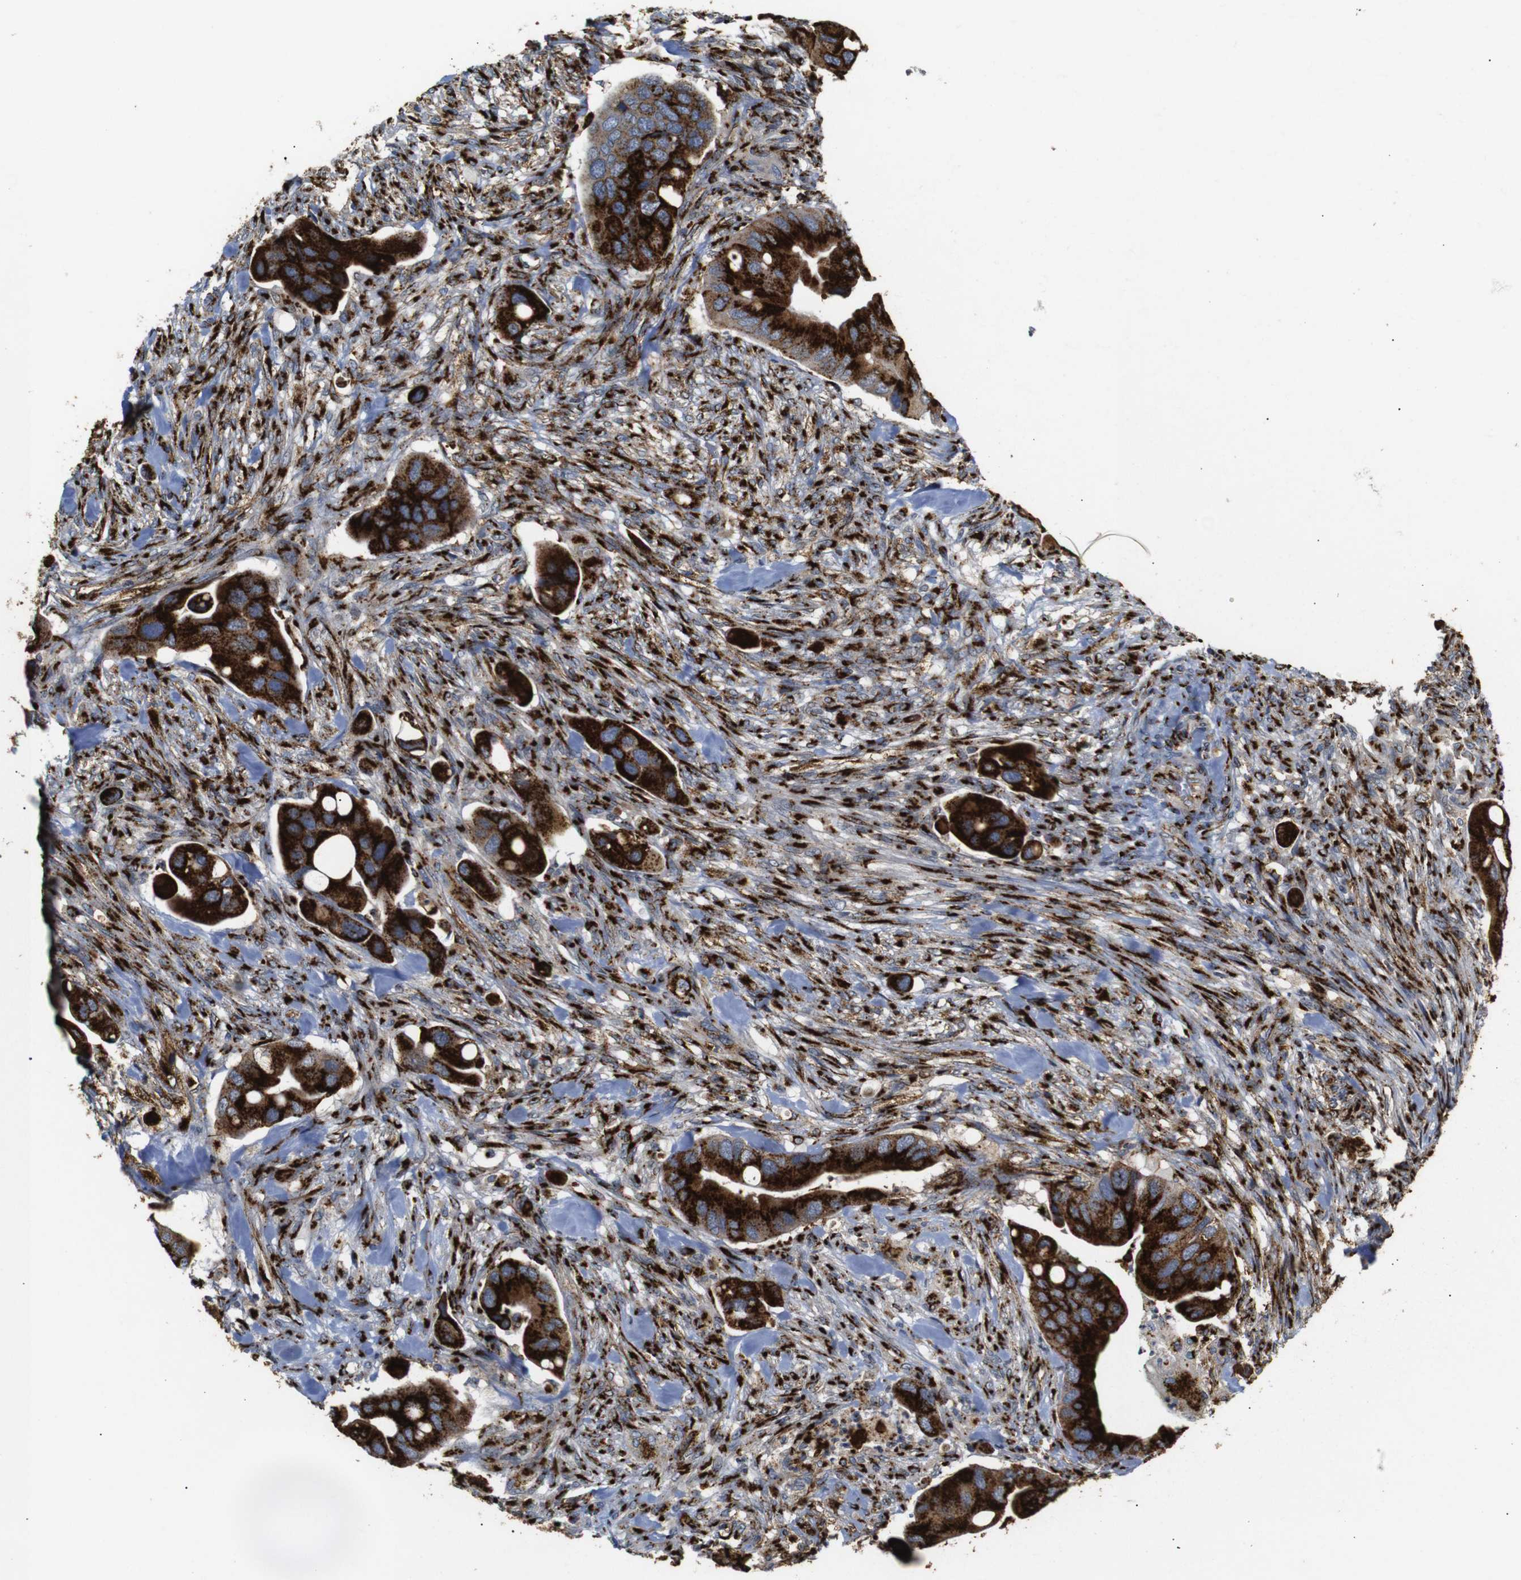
{"staining": {"intensity": "strong", "quantity": ">75%", "location": "cytoplasmic/membranous"}, "tissue": "colorectal cancer", "cell_type": "Tumor cells", "image_type": "cancer", "snomed": [{"axis": "morphology", "description": "Adenocarcinoma, NOS"}, {"axis": "topography", "description": "Rectum"}], "caption": "Tumor cells show high levels of strong cytoplasmic/membranous expression in about >75% of cells in human colorectal cancer. Nuclei are stained in blue.", "gene": "TGOLN2", "patient": {"sex": "female", "age": 57}}